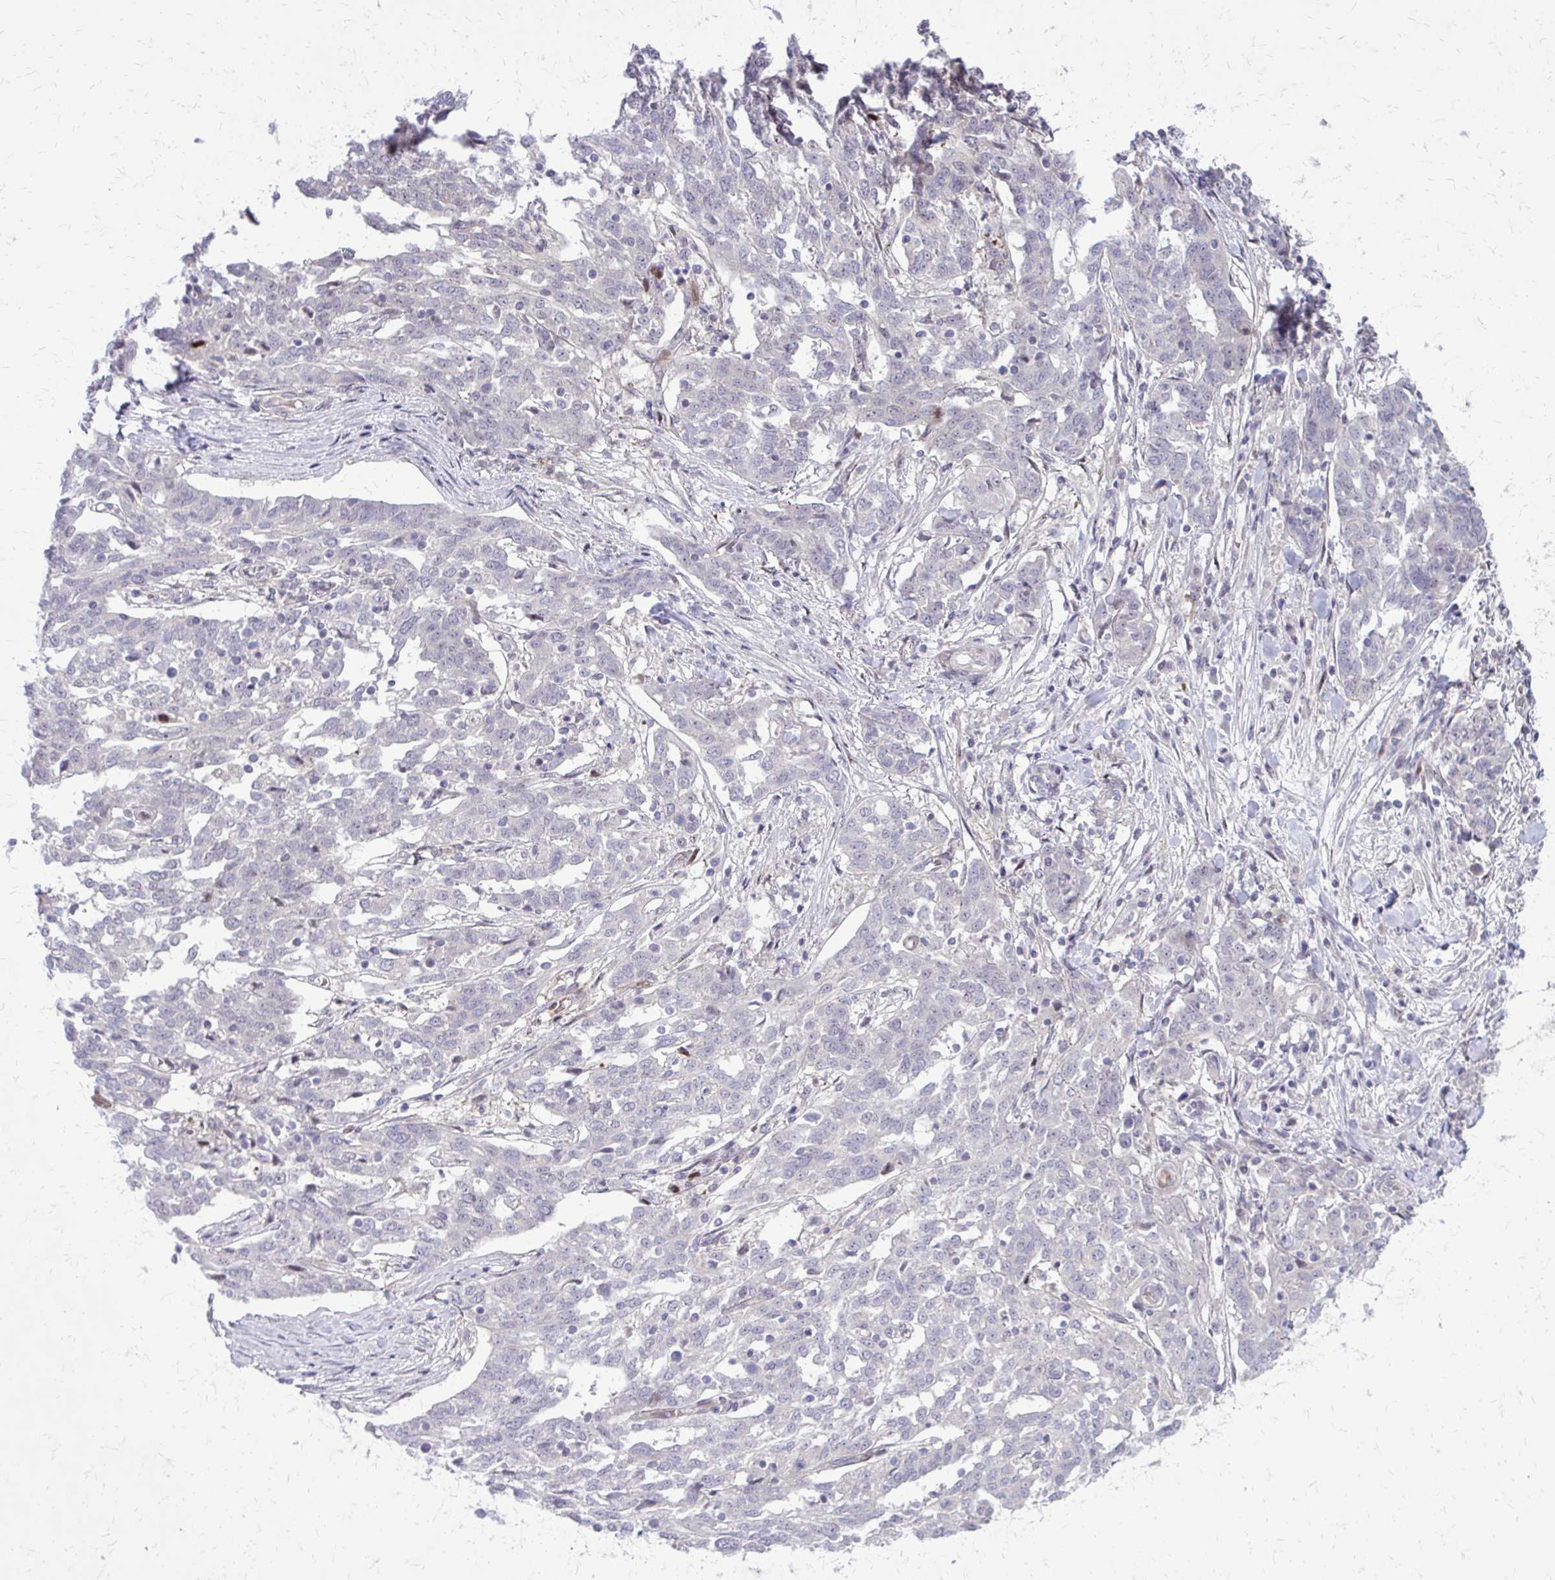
{"staining": {"intensity": "negative", "quantity": "none", "location": "none"}, "tissue": "ovarian cancer", "cell_type": "Tumor cells", "image_type": "cancer", "snomed": [{"axis": "morphology", "description": "Cystadenocarcinoma, serous, NOS"}, {"axis": "topography", "description": "Ovary"}], "caption": "Immunohistochemistry (IHC) photomicrograph of neoplastic tissue: human ovarian serous cystadenocarcinoma stained with DAB (3,3'-diaminobenzidine) reveals no significant protein expression in tumor cells.", "gene": "PPDPFL", "patient": {"sex": "female", "age": 67}}